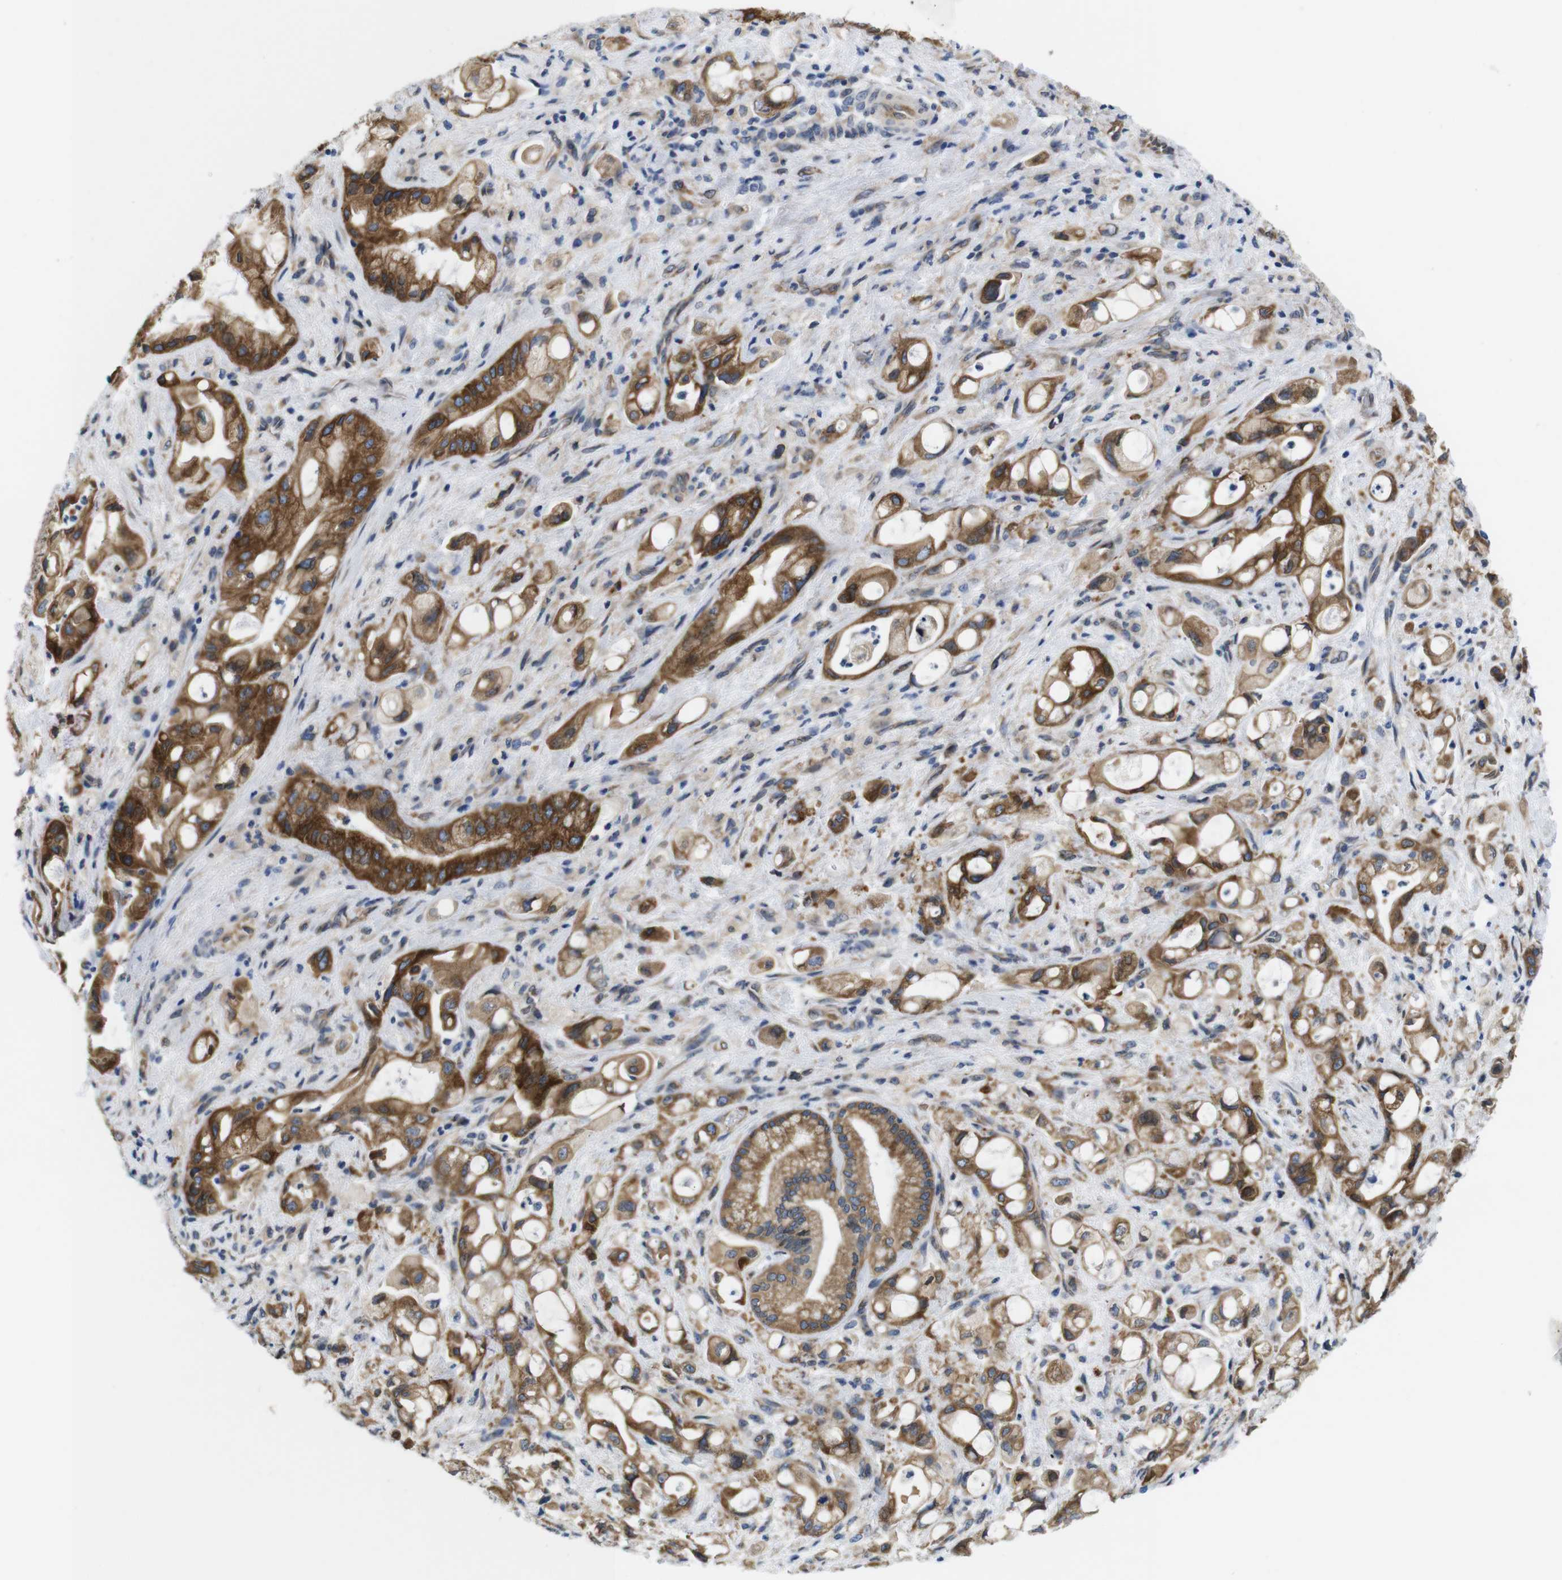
{"staining": {"intensity": "strong", "quantity": ">75%", "location": "cytoplasmic/membranous"}, "tissue": "pancreatic cancer", "cell_type": "Tumor cells", "image_type": "cancer", "snomed": [{"axis": "morphology", "description": "Adenocarcinoma, NOS"}, {"axis": "topography", "description": "Pancreas"}], "caption": "The photomicrograph displays staining of pancreatic cancer, revealing strong cytoplasmic/membranous protein staining (brown color) within tumor cells. The staining is performed using DAB (3,3'-diaminobenzidine) brown chromogen to label protein expression. The nuclei are counter-stained blue using hematoxylin.", "gene": "HACD3", "patient": {"sex": "male", "age": 79}}